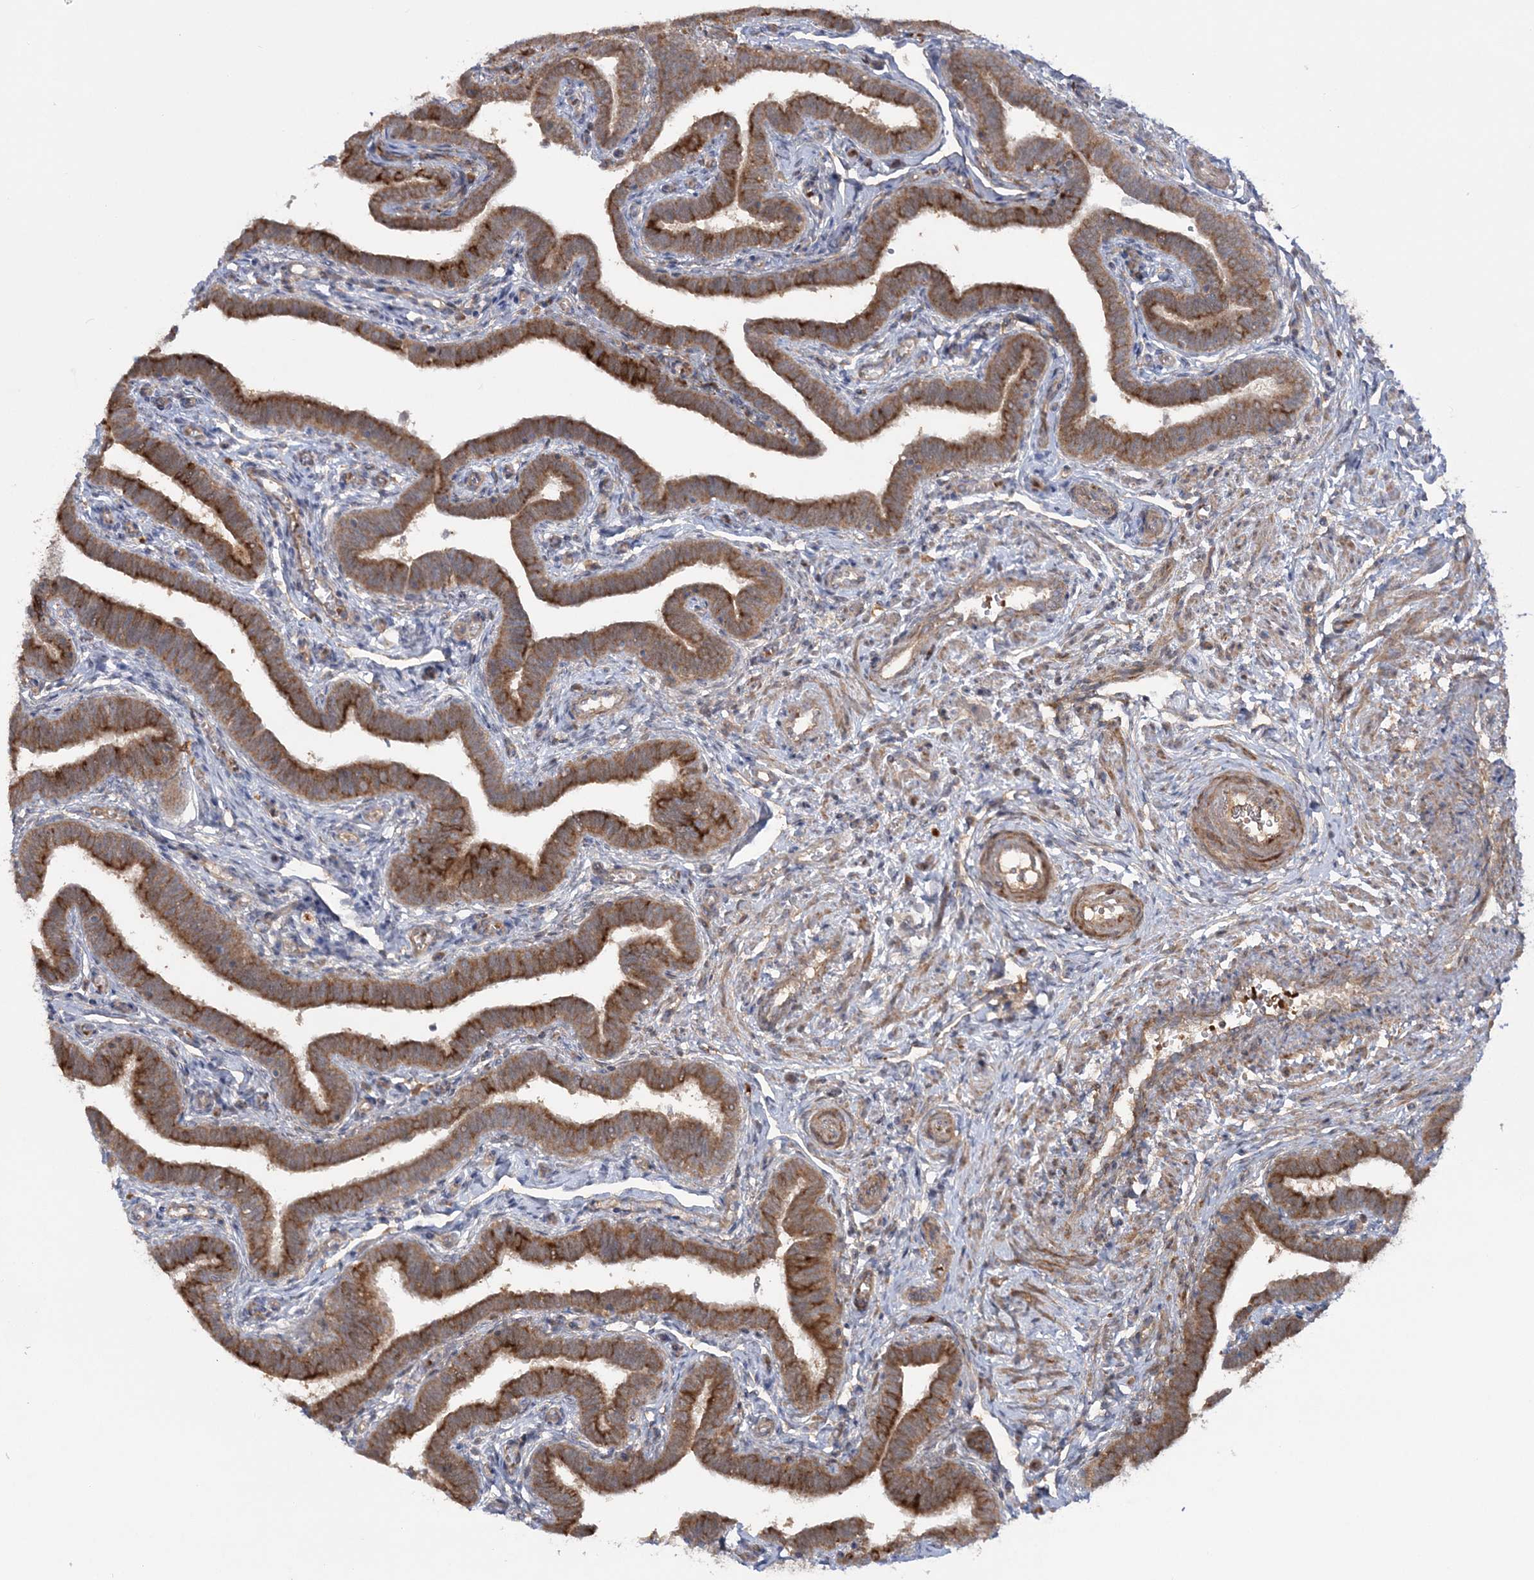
{"staining": {"intensity": "moderate", "quantity": ">75%", "location": "cytoplasmic/membranous"}, "tissue": "fallopian tube", "cell_type": "Glandular cells", "image_type": "normal", "snomed": [{"axis": "morphology", "description": "Normal tissue, NOS"}, {"axis": "topography", "description": "Fallopian tube"}], "caption": "A brown stain labels moderate cytoplasmic/membranous staining of a protein in glandular cells of unremarkable human fallopian tube. The staining was performed using DAB (3,3'-diaminobenzidine) to visualize the protein expression in brown, while the nuclei were stained in blue with hematoxylin (Magnification: 20x).", "gene": "MOCS2", "patient": {"sex": "female", "age": 36}}